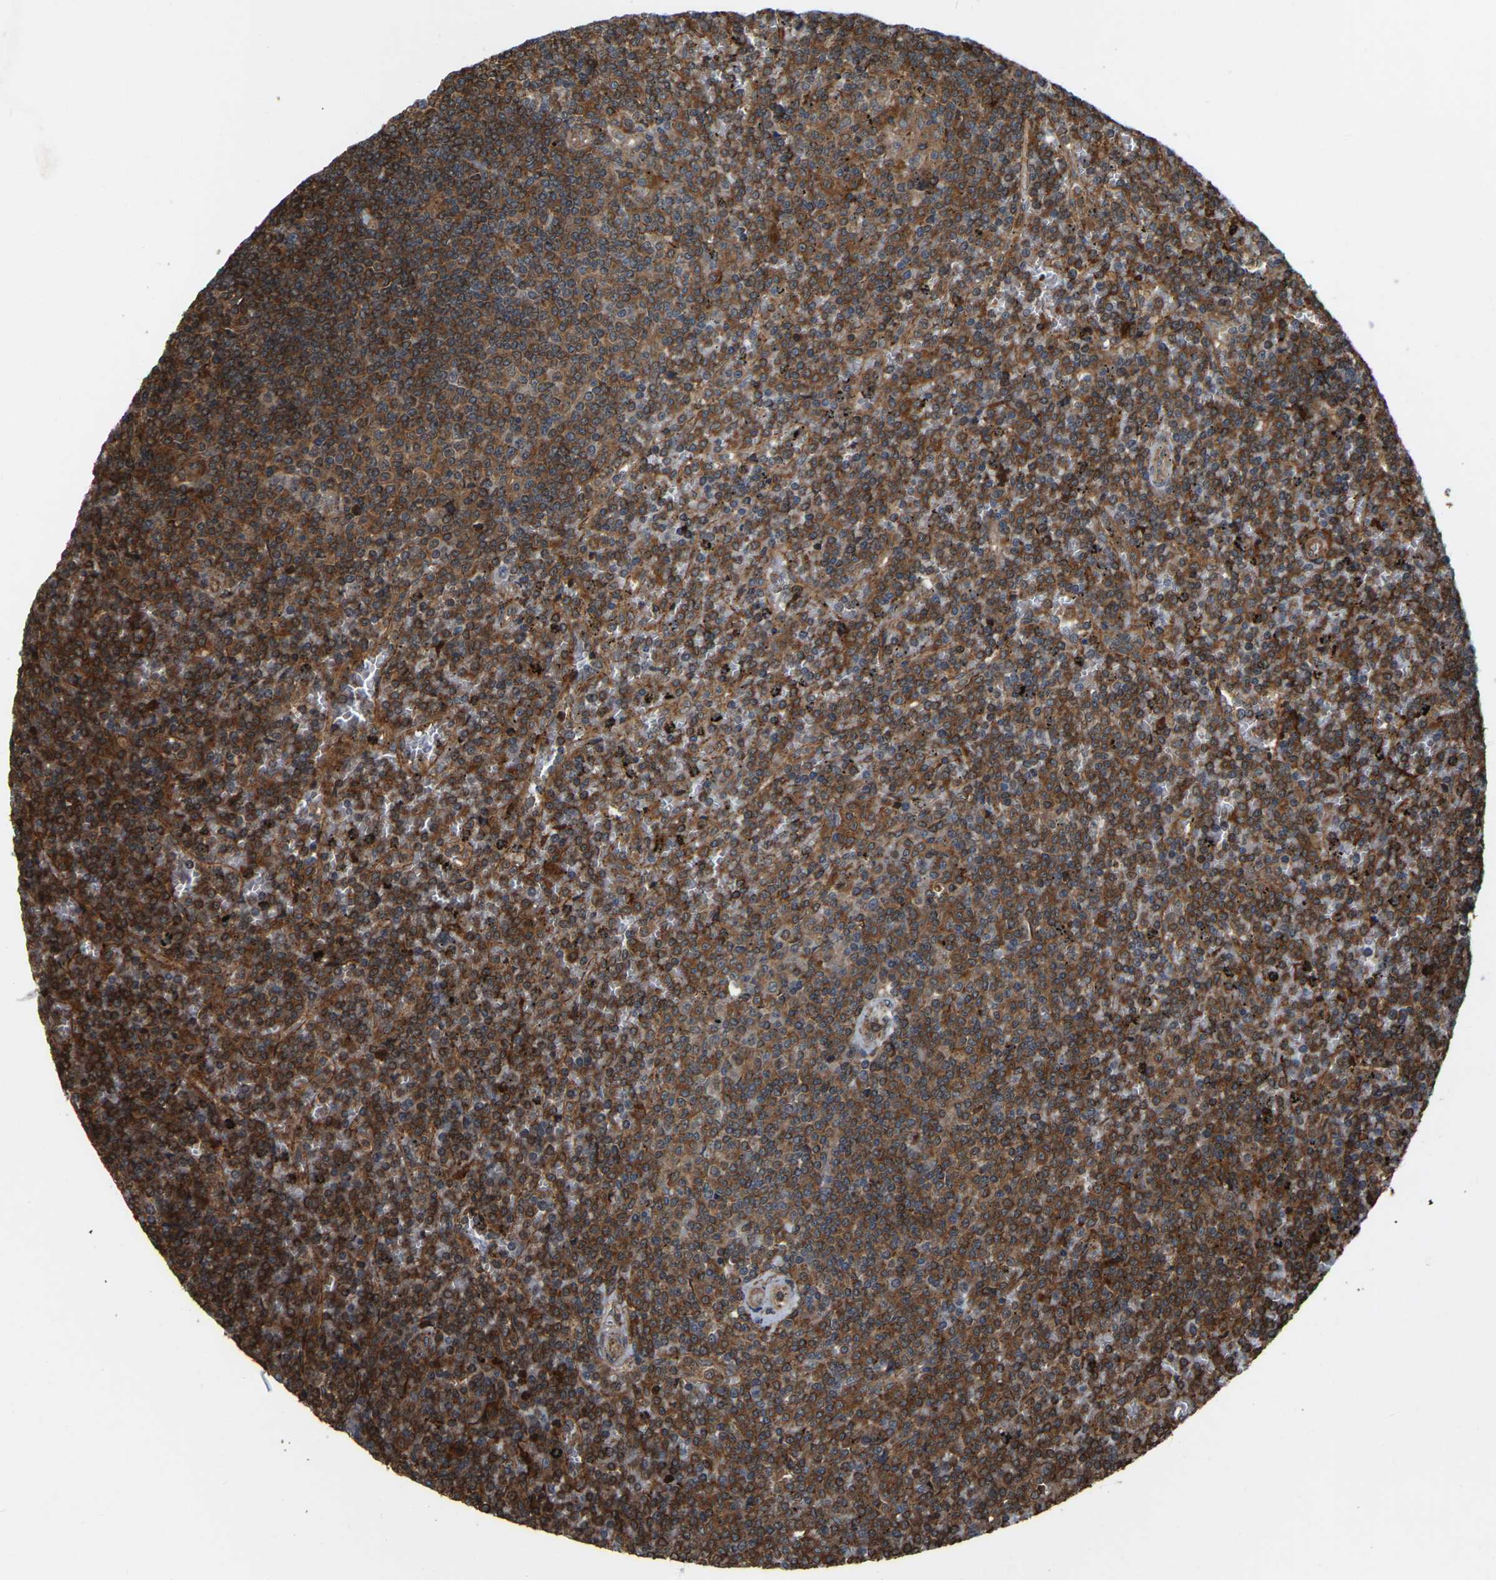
{"staining": {"intensity": "strong", "quantity": ">75%", "location": "cytoplasmic/membranous"}, "tissue": "lymphoma", "cell_type": "Tumor cells", "image_type": "cancer", "snomed": [{"axis": "morphology", "description": "Malignant lymphoma, non-Hodgkin's type, Low grade"}, {"axis": "topography", "description": "Spleen"}], "caption": "Immunohistochemical staining of malignant lymphoma, non-Hodgkin's type (low-grade) demonstrates strong cytoplasmic/membranous protein positivity in about >75% of tumor cells.", "gene": "SAMD9L", "patient": {"sex": "female", "age": 19}}